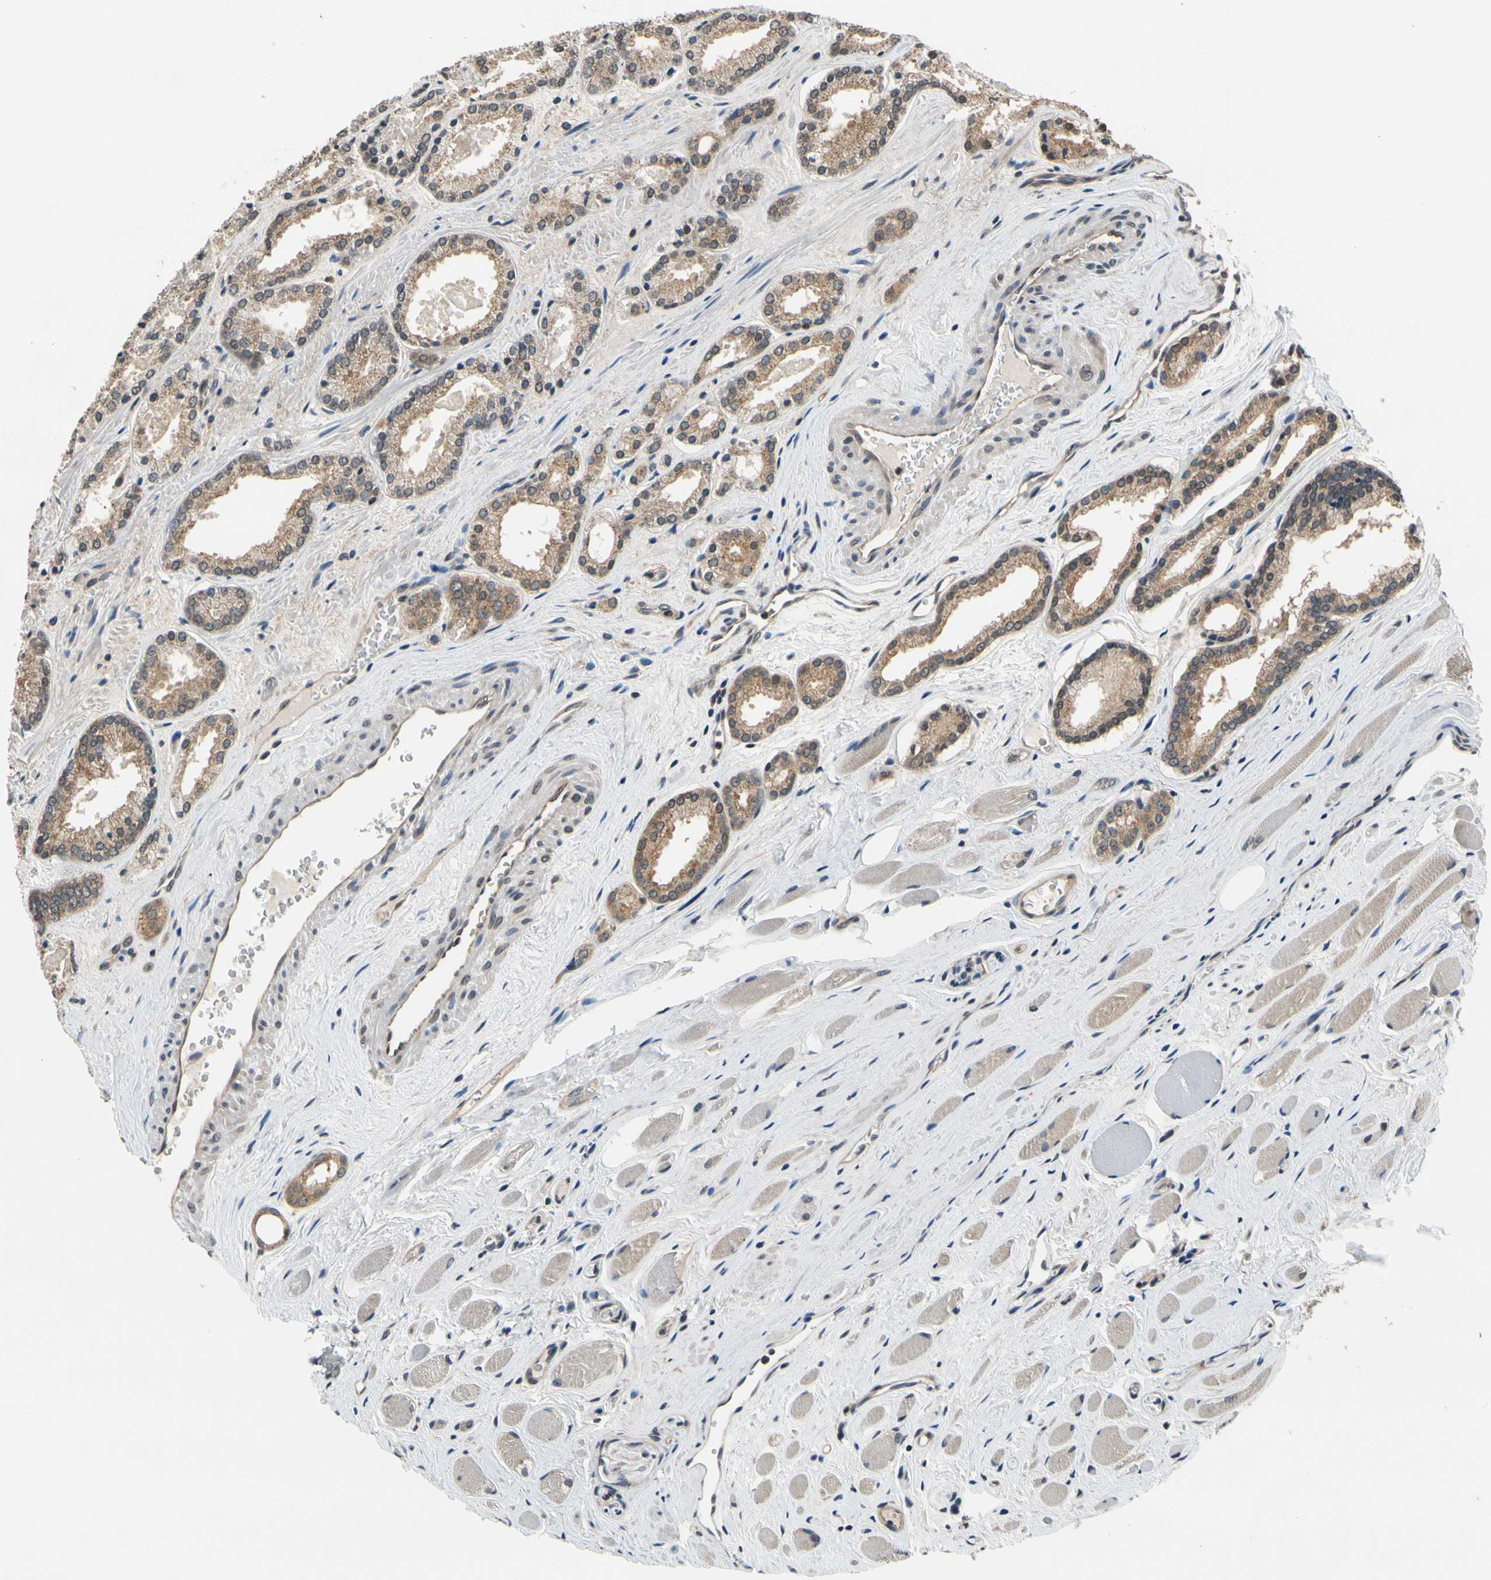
{"staining": {"intensity": "moderate", "quantity": ">75%", "location": "cytoplasmic/membranous"}, "tissue": "prostate cancer", "cell_type": "Tumor cells", "image_type": "cancer", "snomed": [{"axis": "morphology", "description": "Adenocarcinoma, Low grade"}, {"axis": "topography", "description": "Prostate"}], "caption": "Prostate cancer (adenocarcinoma (low-grade)) stained for a protein exhibits moderate cytoplasmic/membranous positivity in tumor cells. The staining is performed using DAB brown chromogen to label protein expression. The nuclei are counter-stained blue using hematoxylin.", "gene": "GCLC", "patient": {"sex": "male", "age": 59}}